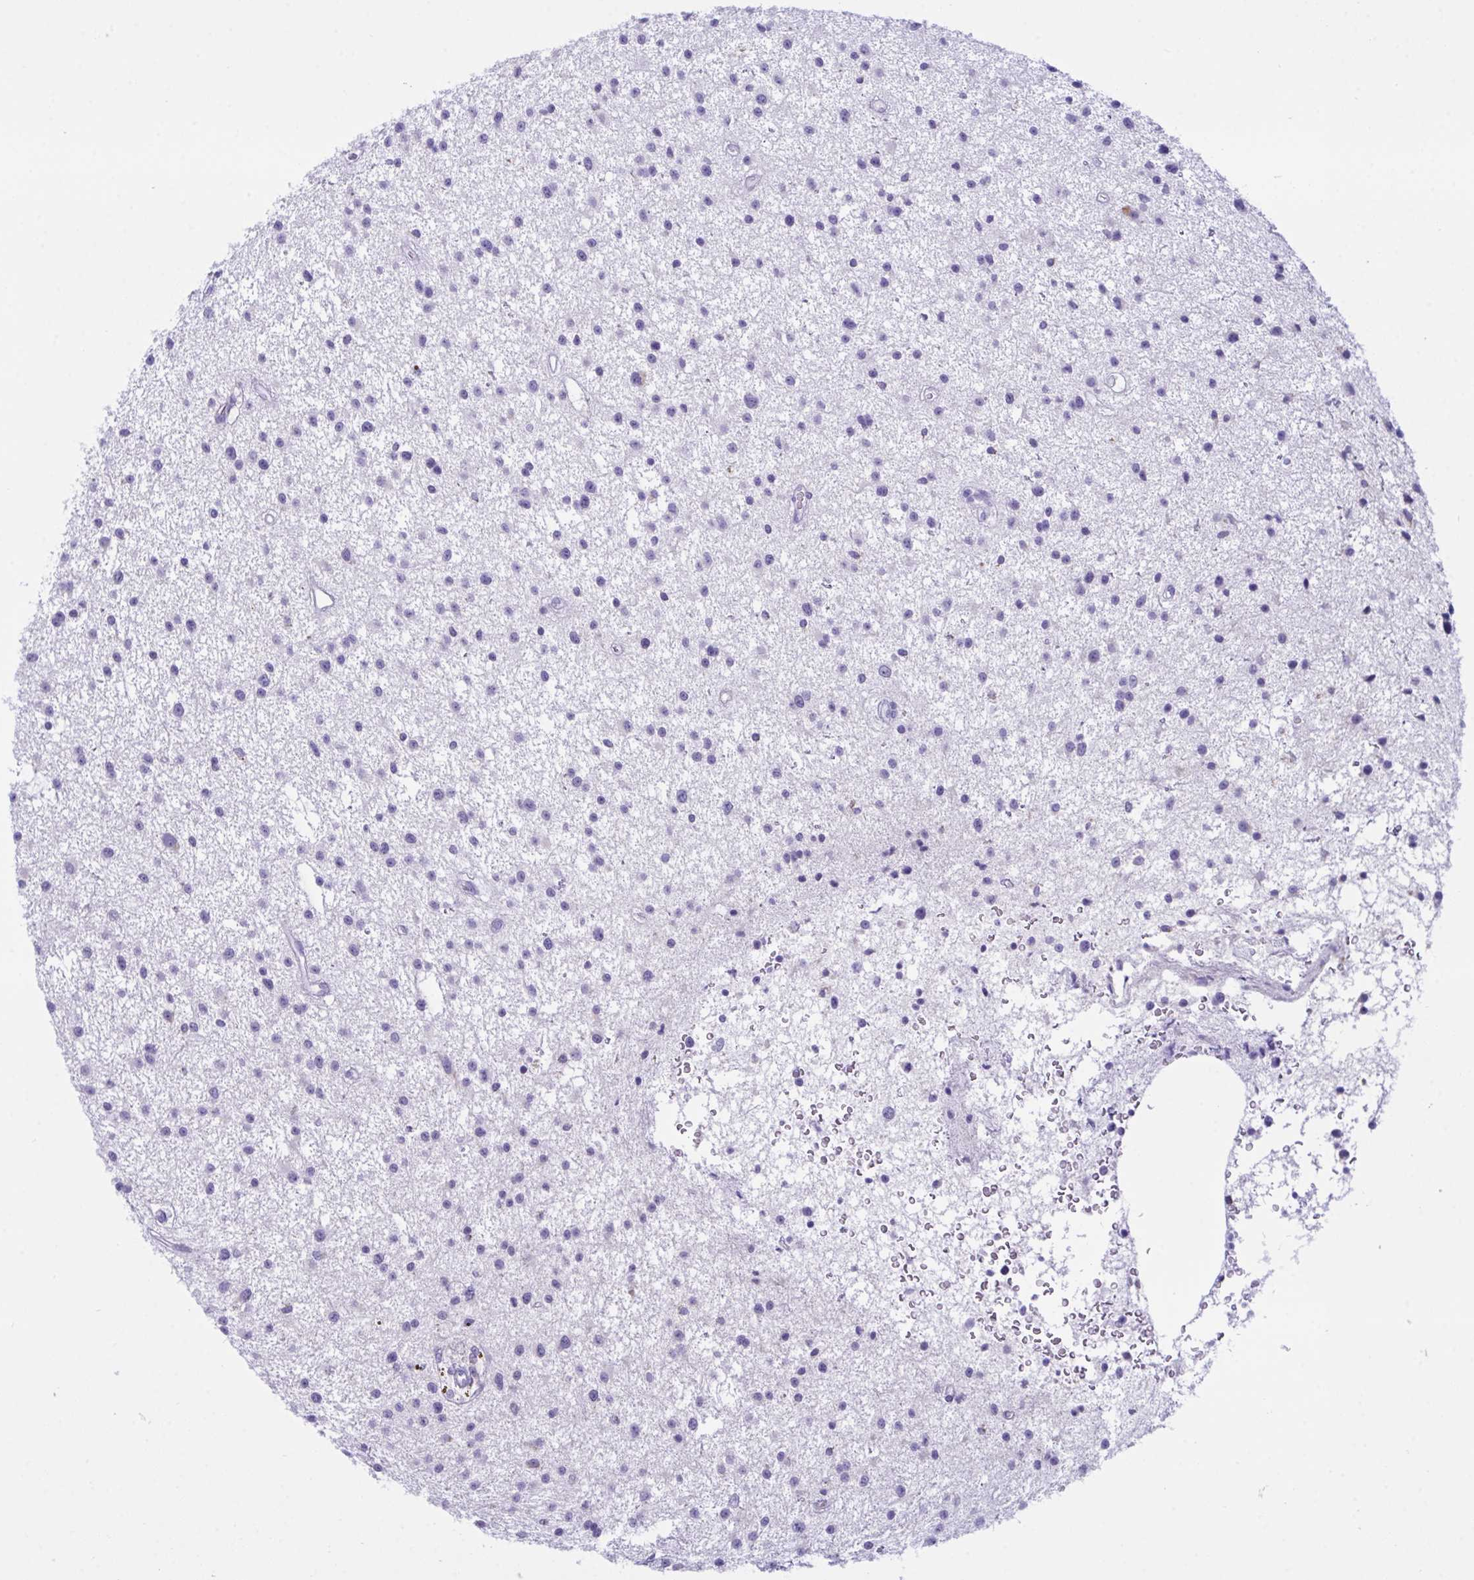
{"staining": {"intensity": "negative", "quantity": "none", "location": "none"}, "tissue": "glioma", "cell_type": "Tumor cells", "image_type": "cancer", "snomed": [{"axis": "morphology", "description": "Glioma, malignant, Low grade"}, {"axis": "topography", "description": "Brain"}], "caption": "Immunohistochemistry (IHC) photomicrograph of neoplastic tissue: glioma stained with DAB (3,3'-diaminobenzidine) shows no significant protein positivity in tumor cells.", "gene": "BBS1", "patient": {"sex": "male", "age": 43}}